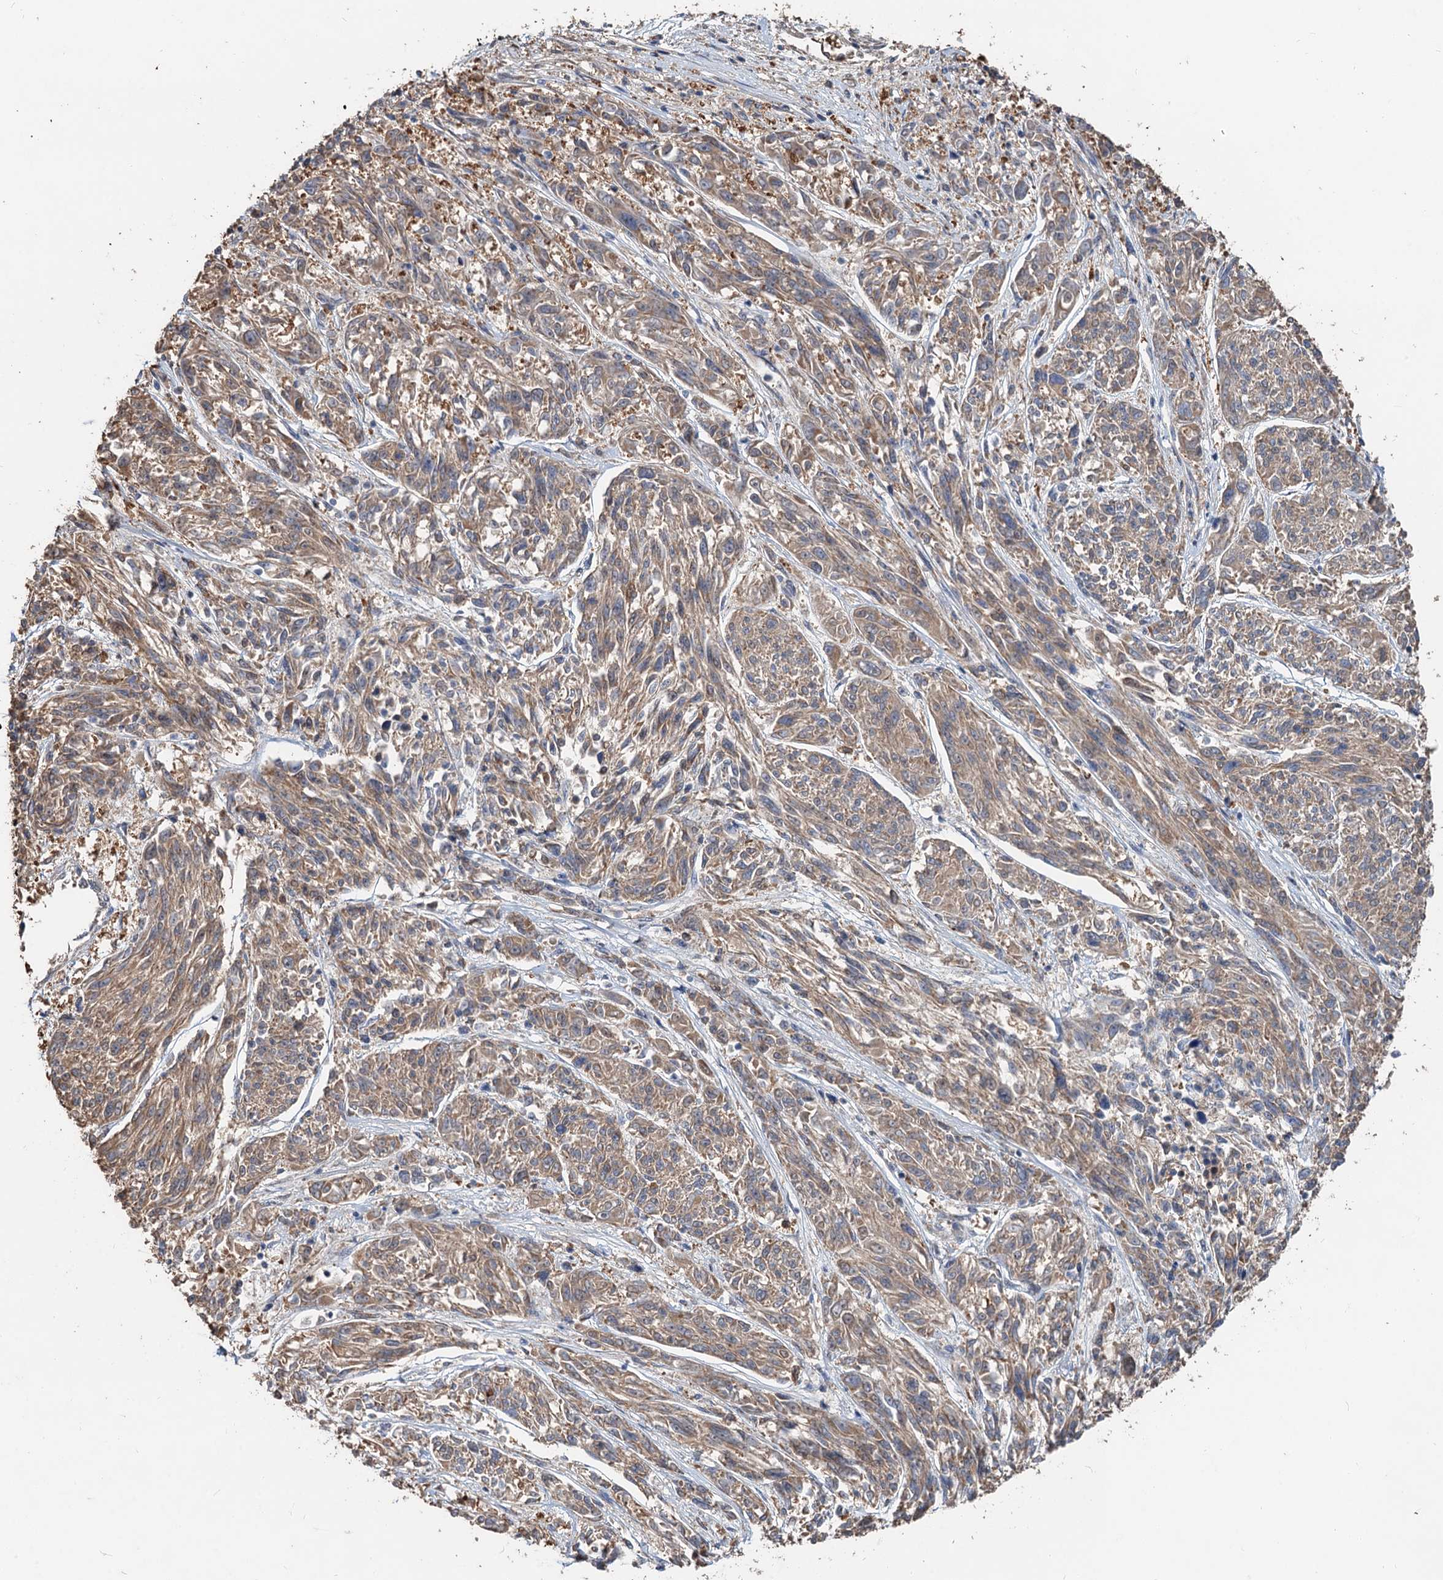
{"staining": {"intensity": "weak", "quantity": ">75%", "location": "cytoplasmic/membranous"}, "tissue": "melanoma", "cell_type": "Tumor cells", "image_type": "cancer", "snomed": [{"axis": "morphology", "description": "Malignant melanoma, NOS"}, {"axis": "topography", "description": "Skin"}], "caption": "Weak cytoplasmic/membranous expression is appreciated in approximately >75% of tumor cells in malignant melanoma.", "gene": "DEXI", "patient": {"sex": "male", "age": 53}}